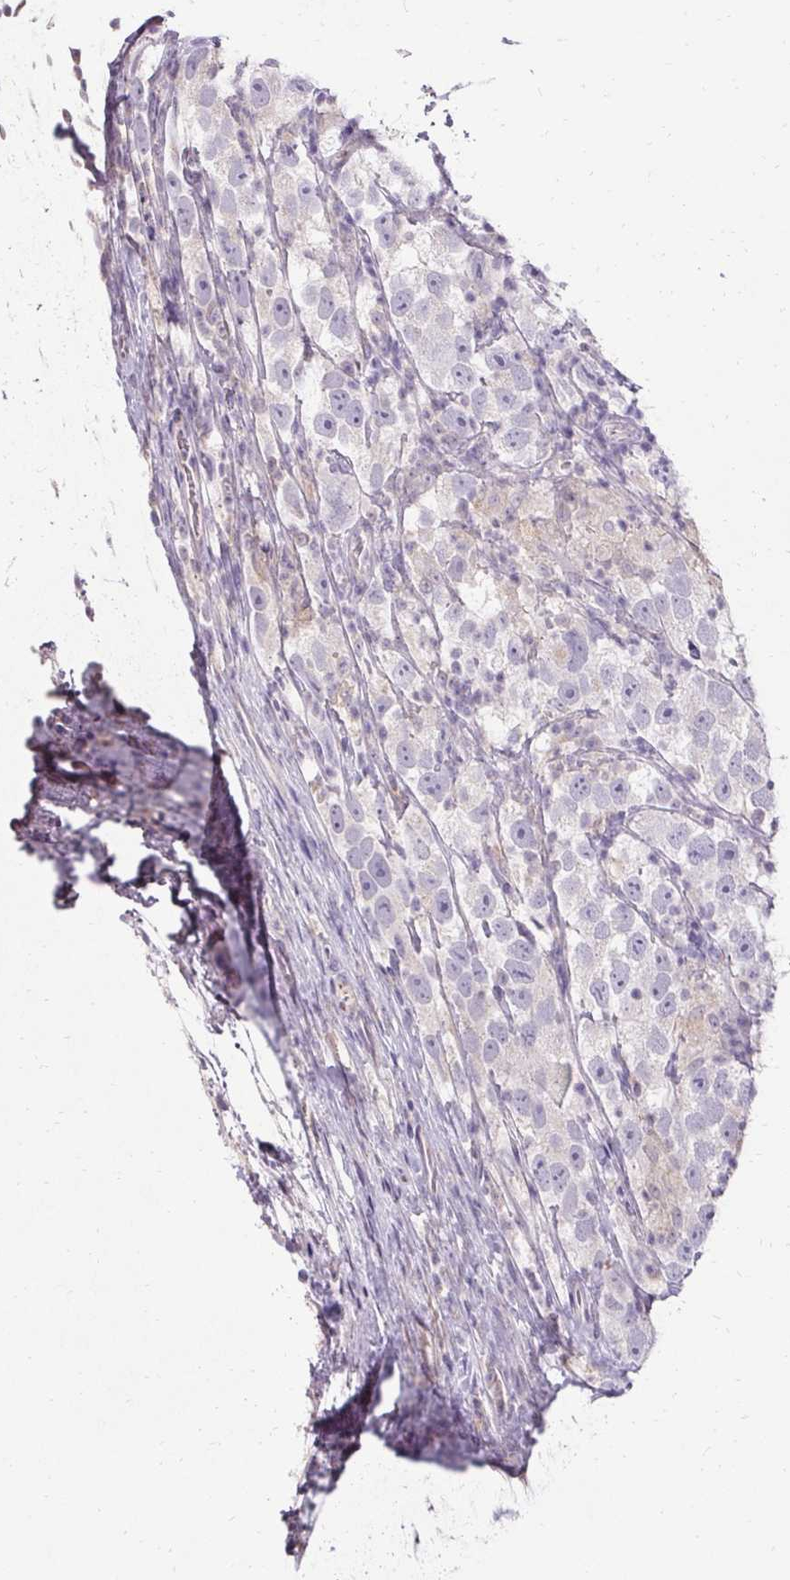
{"staining": {"intensity": "negative", "quantity": "none", "location": "none"}, "tissue": "testis cancer", "cell_type": "Tumor cells", "image_type": "cancer", "snomed": [{"axis": "morphology", "description": "Seminoma, NOS"}, {"axis": "topography", "description": "Testis"}], "caption": "IHC photomicrograph of seminoma (testis) stained for a protein (brown), which reveals no positivity in tumor cells.", "gene": "HSD17B3", "patient": {"sex": "male", "age": 26}}